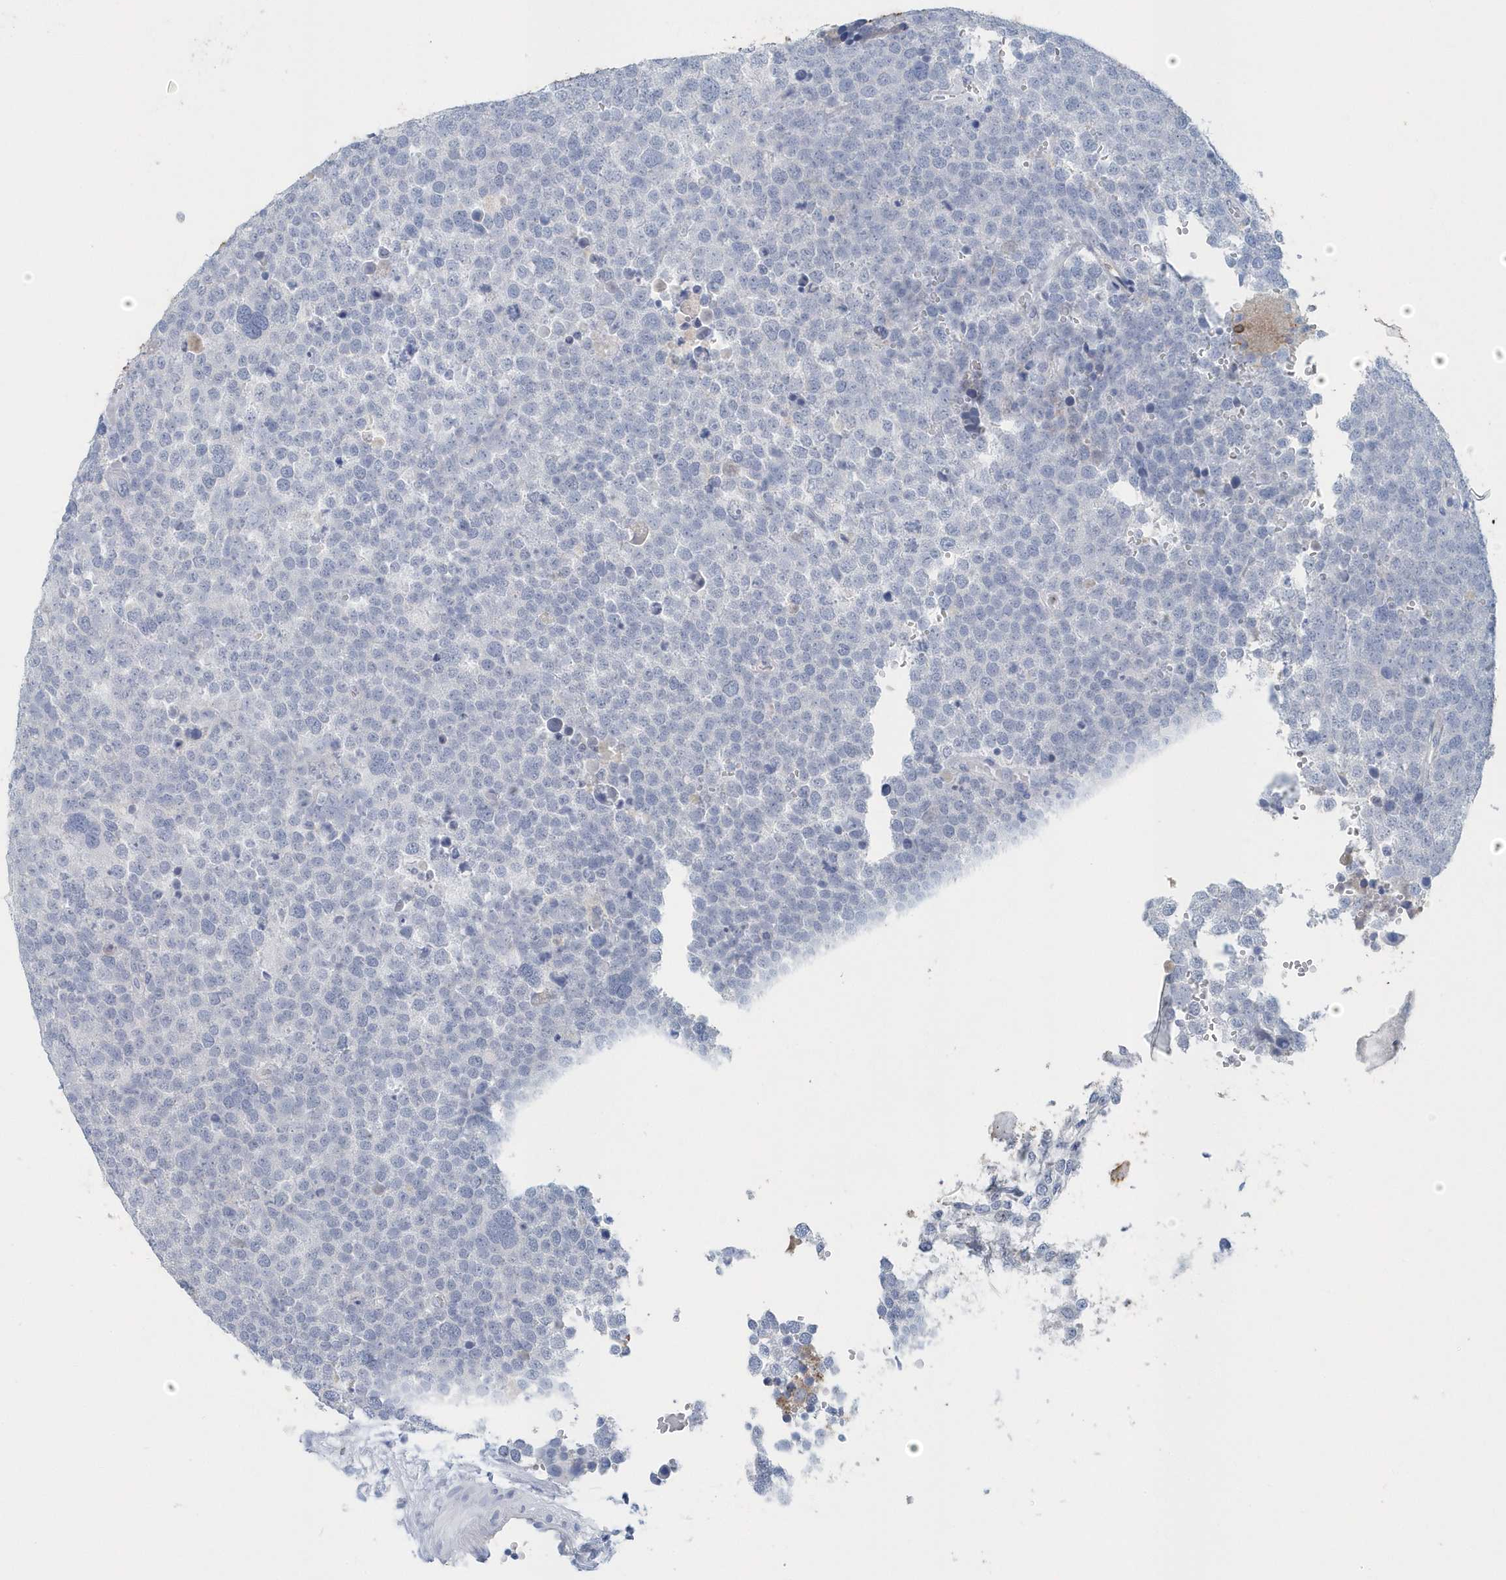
{"staining": {"intensity": "negative", "quantity": "none", "location": "none"}, "tissue": "testis cancer", "cell_type": "Tumor cells", "image_type": "cancer", "snomed": [{"axis": "morphology", "description": "Seminoma, NOS"}, {"axis": "topography", "description": "Testis"}], "caption": "Immunohistochemical staining of human testis cancer shows no significant staining in tumor cells. (DAB (3,3'-diaminobenzidine) IHC, high magnification).", "gene": "JCHAIN", "patient": {"sex": "male", "age": 71}}